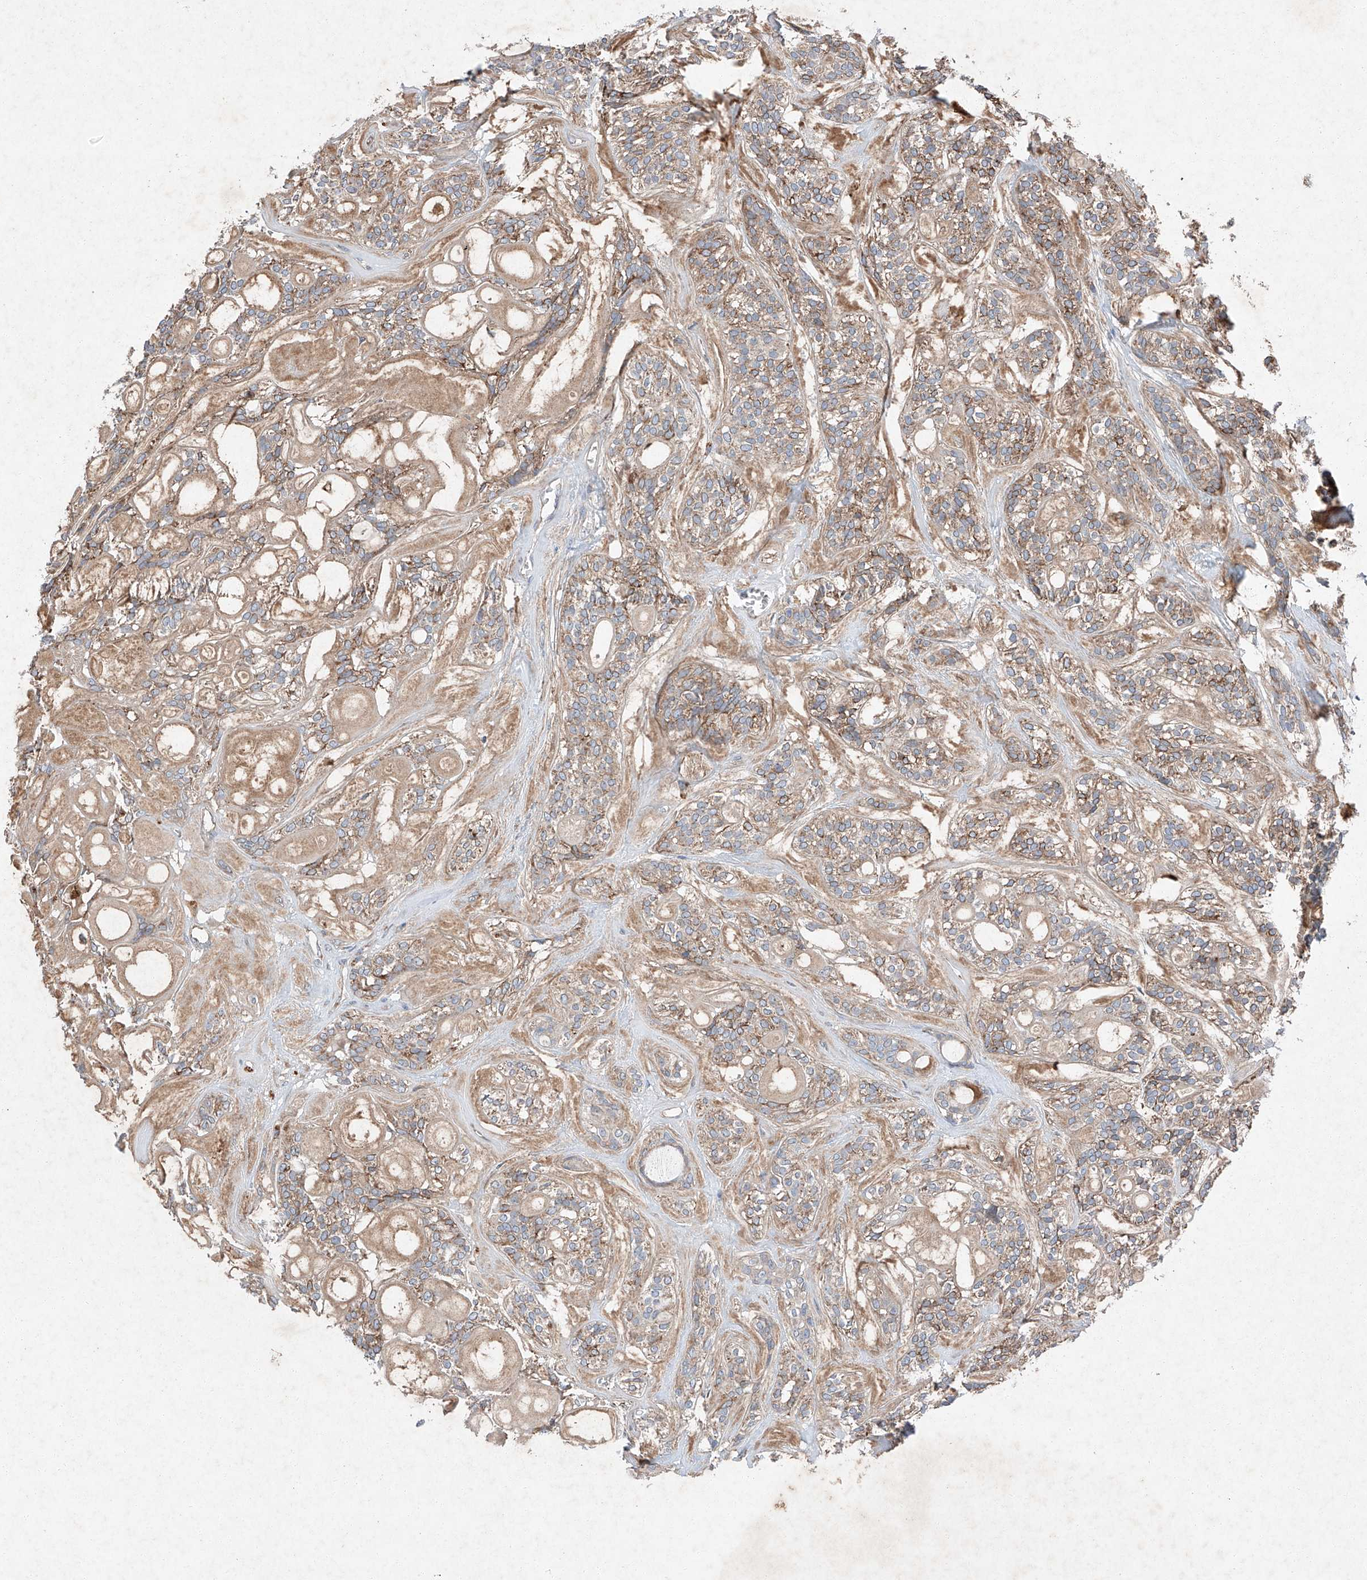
{"staining": {"intensity": "weak", "quantity": "25%-75%", "location": "cytoplasmic/membranous"}, "tissue": "head and neck cancer", "cell_type": "Tumor cells", "image_type": "cancer", "snomed": [{"axis": "morphology", "description": "Adenocarcinoma, NOS"}, {"axis": "topography", "description": "Head-Neck"}], "caption": "Brown immunohistochemical staining in human head and neck adenocarcinoma displays weak cytoplasmic/membranous expression in about 25%-75% of tumor cells.", "gene": "RUSC1", "patient": {"sex": "male", "age": 66}}